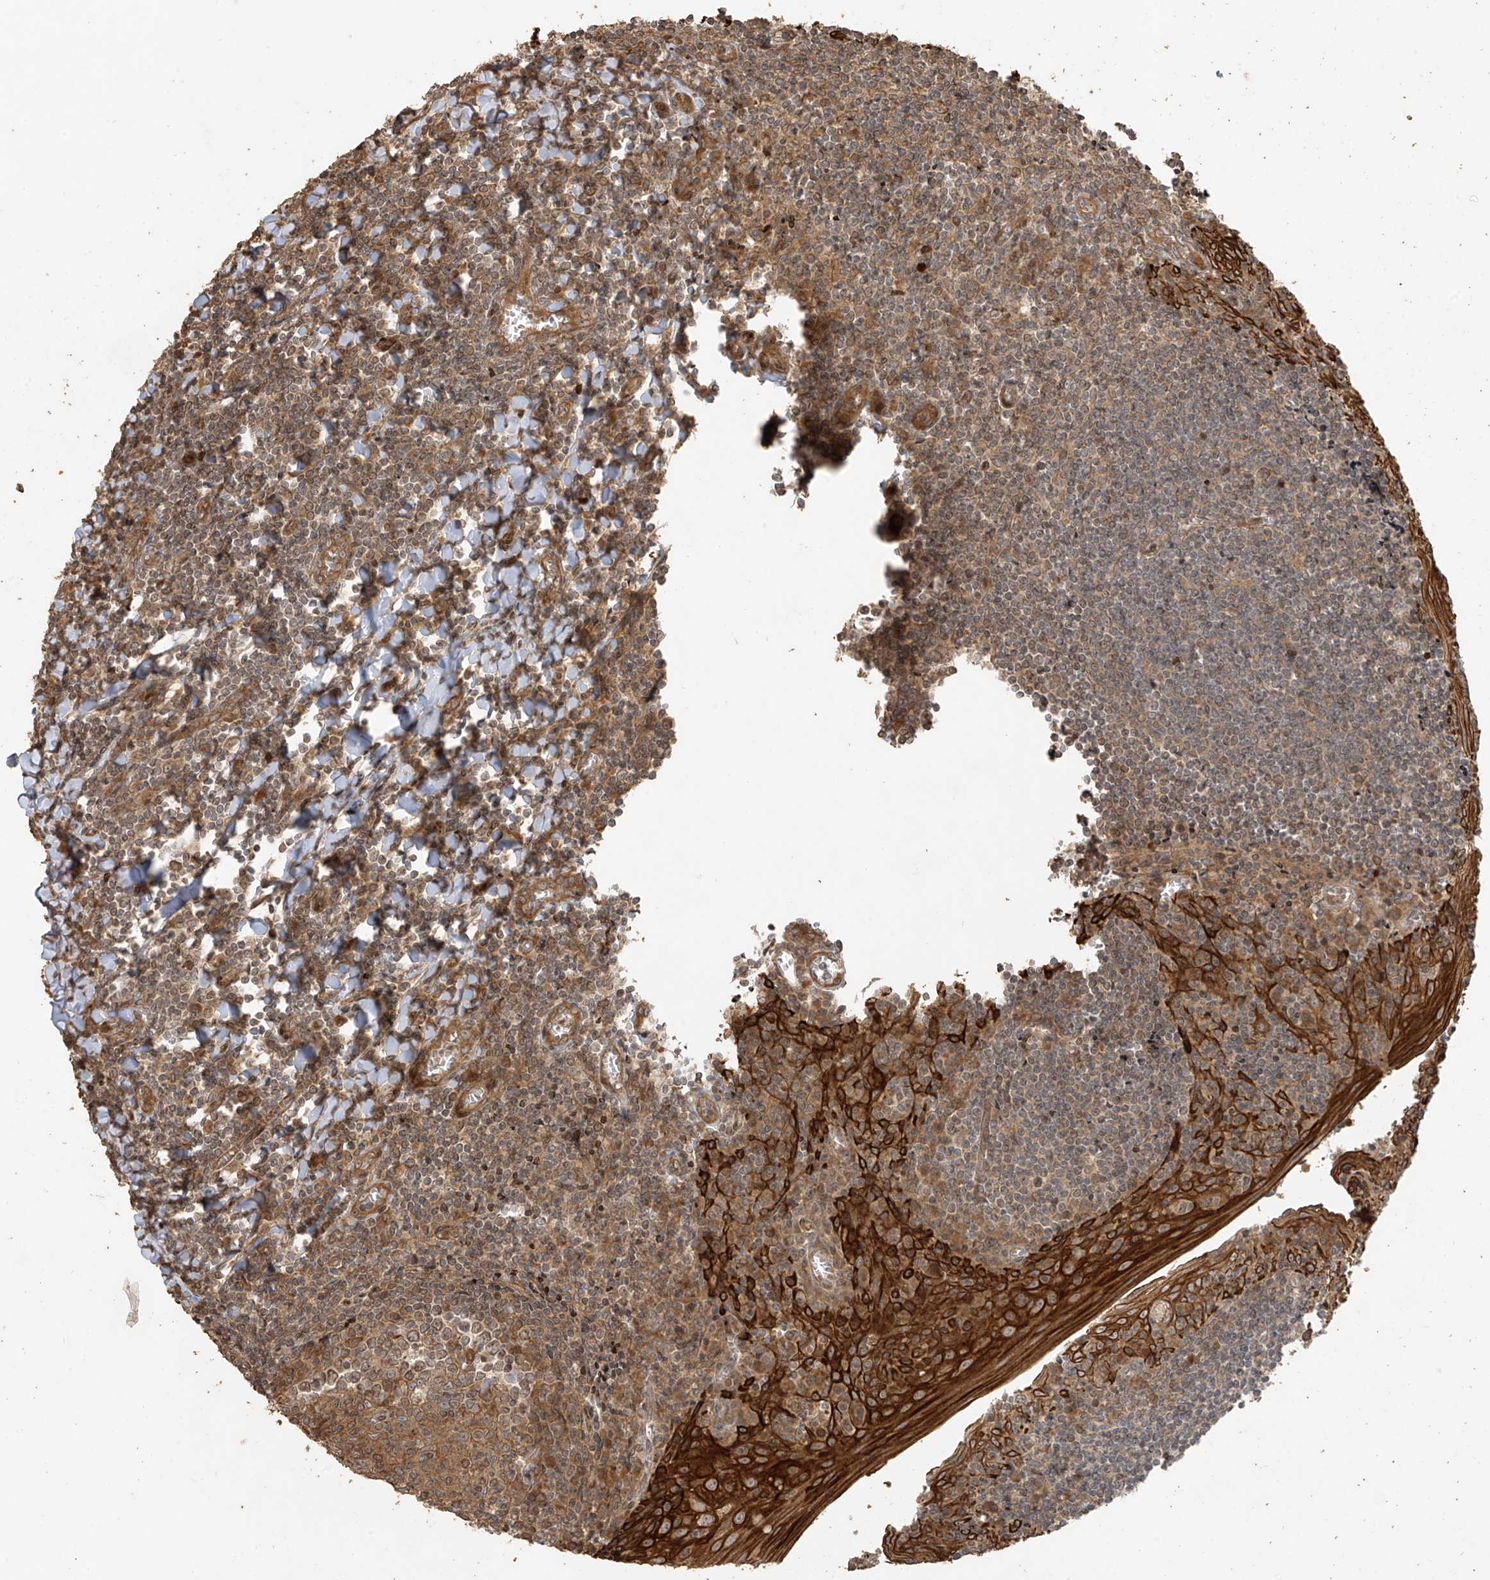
{"staining": {"intensity": "moderate", "quantity": ">75%", "location": "cytoplasmic/membranous"}, "tissue": "tonsil", "cell_type": "Germinal center cells", "image_type": "normal", "snomed": [{"axis": "morphology", "description": "Normal tissue, NOS"}, {"axis": "topography", "description": "Tonsil"}], "caption": "Protein analysis of unremarkable tonsil reveals moderate cytoplasmic/membranous expression in approximately >75% of germinal center cells. Using DAB (brown) and hematoxylin (blue) stains, captured at high magnification using brightfield microscopy.", "gene": "ZNF653", "patient": {"sex": "male", "age": 27}}